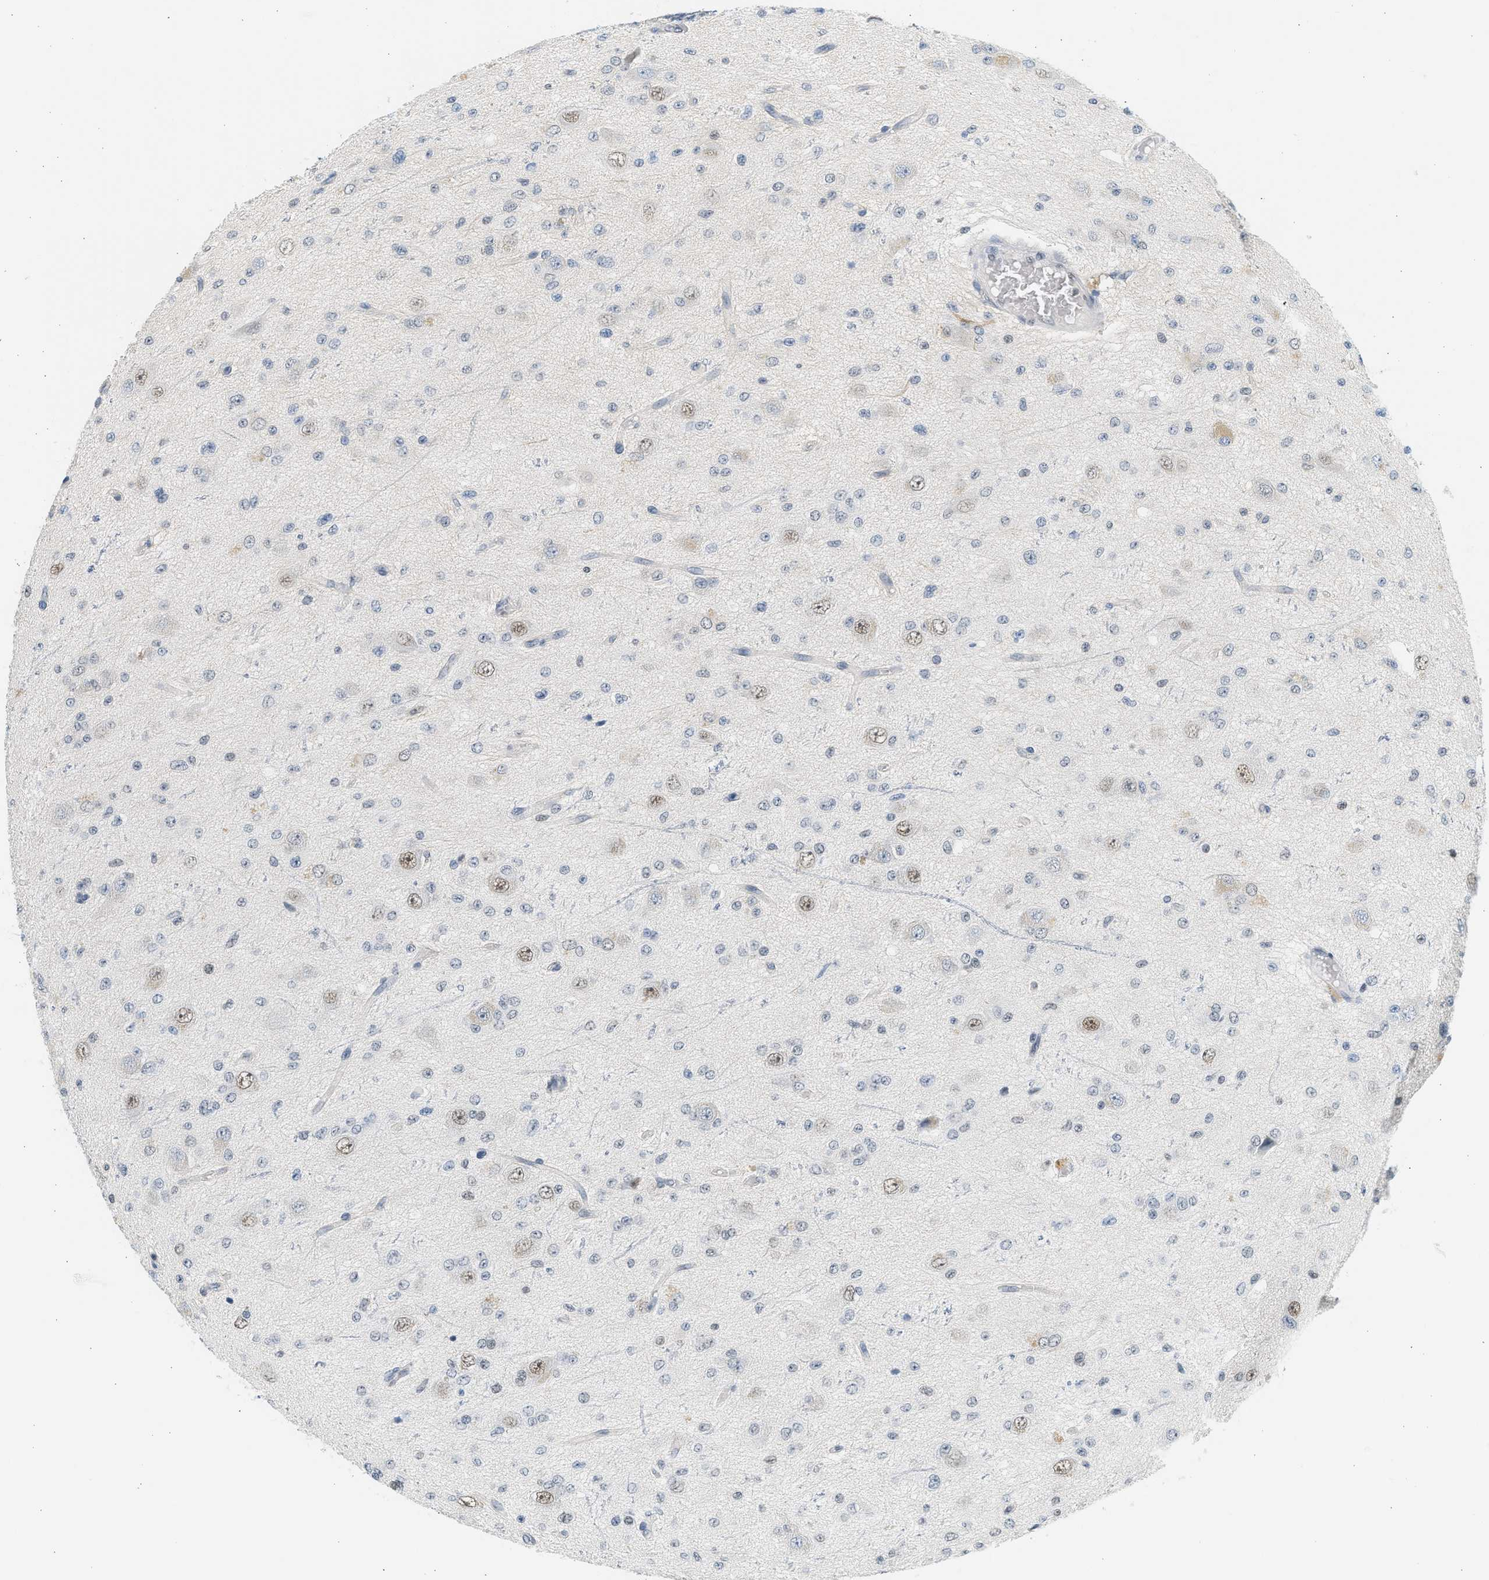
{"staining": {"intensity": "negative", "quantity": "none", "location": "none"}, "tissue": "glioma", "cell_type": "Tumor cells", "image_type": "cancer", "snomed": [{"axis": "morphology", "description": "Glioma, malignant, High grade"}, {"axis": "topography", "description": "pancreas cauda"}], "caption": "There is no significant staining in tumor cells of malignant glioma (high-grade).", "gene": "HIPK1", "patient": {"sex": "male", "age": 60}}